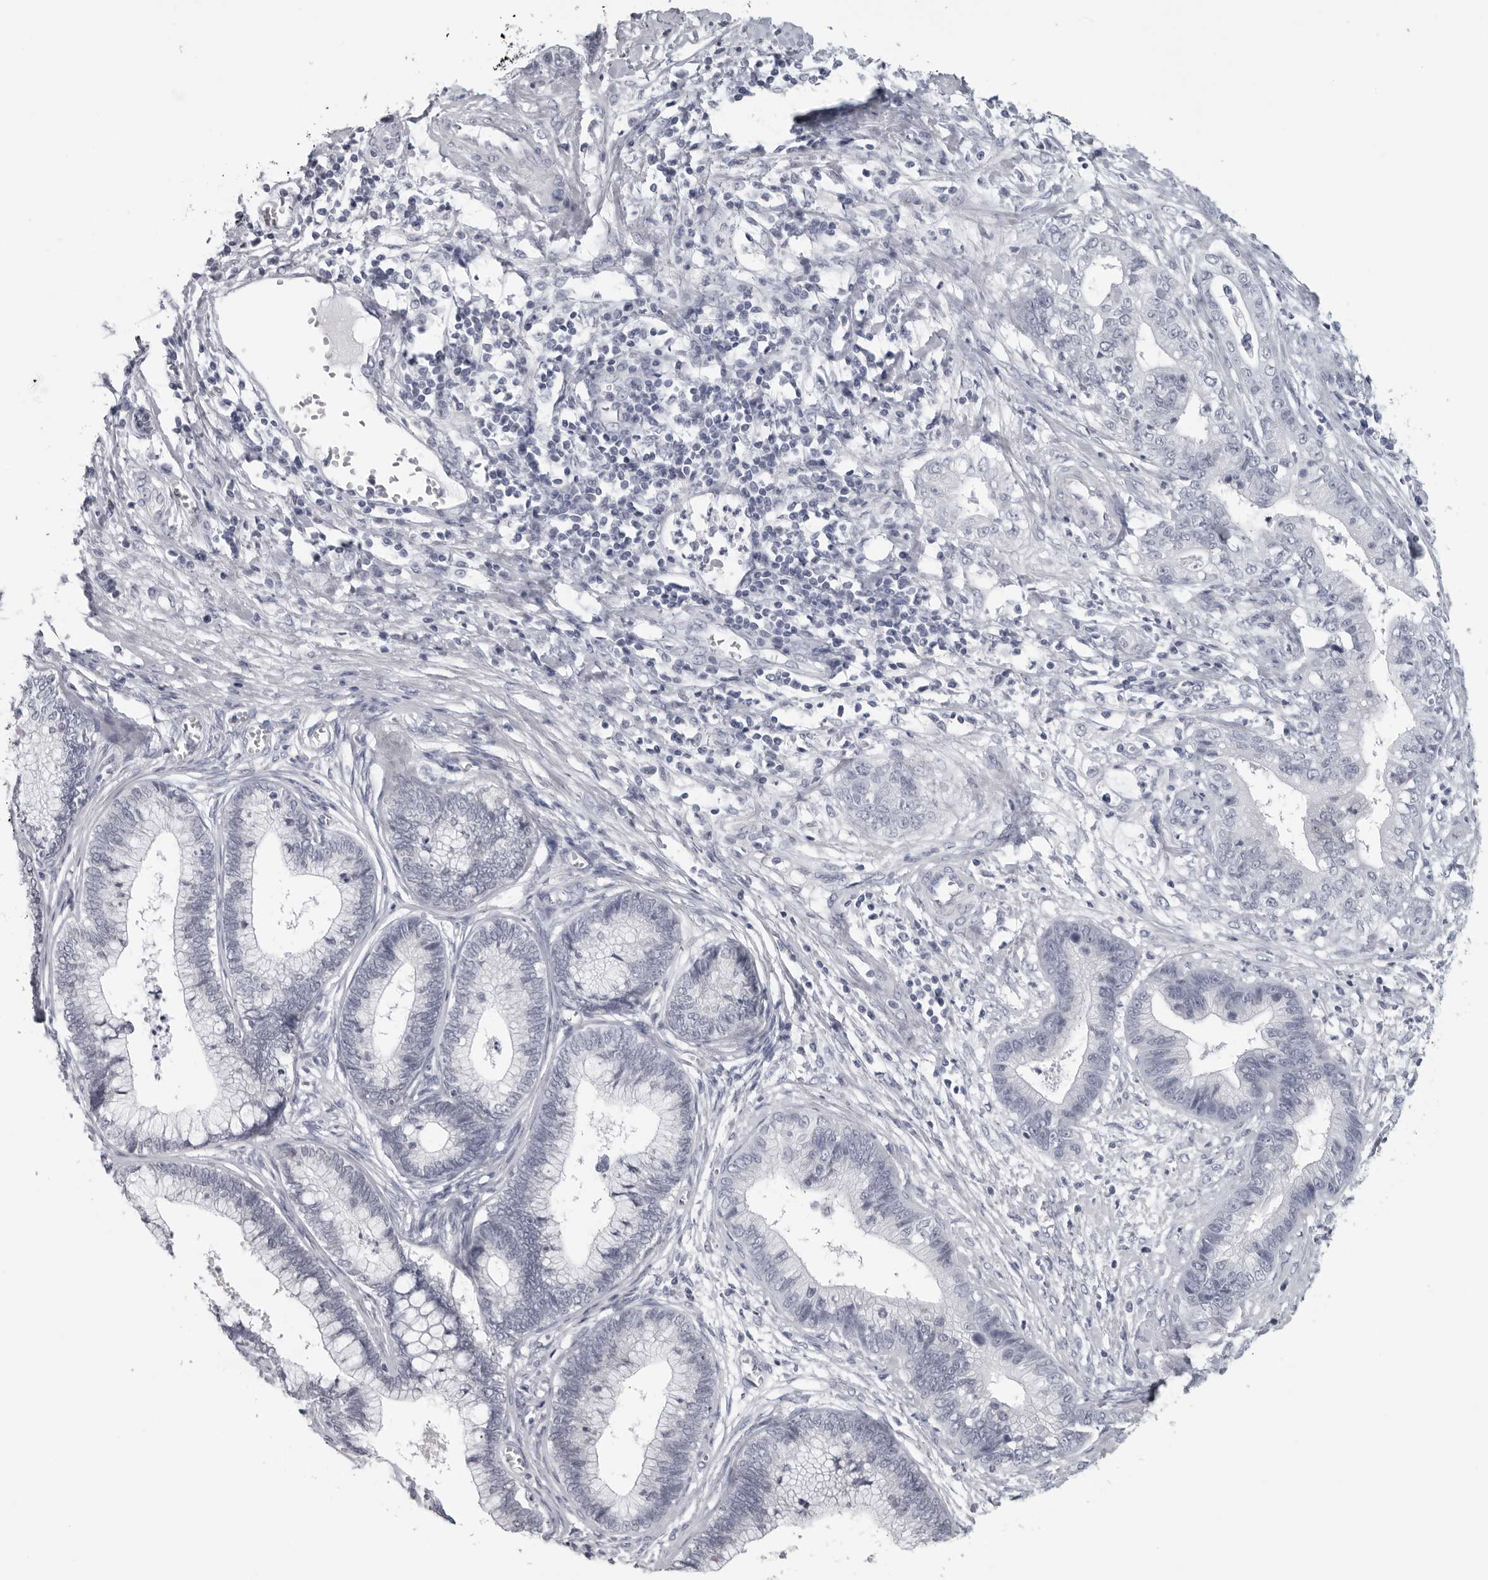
{"staining": {"intensity": "negative", "quantity": "none", "location": "none"}, "tissue": "cervical cancer", "cell_type": "Tumor cells", "image_type": "cancer", "snomed": [{"axis": "morphology", "description": "Adenocarcinoma, NOS"}, {"axis": "topography", "description": "Cervix"}], "caption": "High power microscopy image of an immunohistochemistry (IHC) image of cervical cancer (adenocarcinoma), revealing no significant positivity in tumor cells. (DAB IHC visualized using brightfield microscopy, high magnification).", "gene": "OPLAH", "patient": {"sex": "female", "age": 44}}